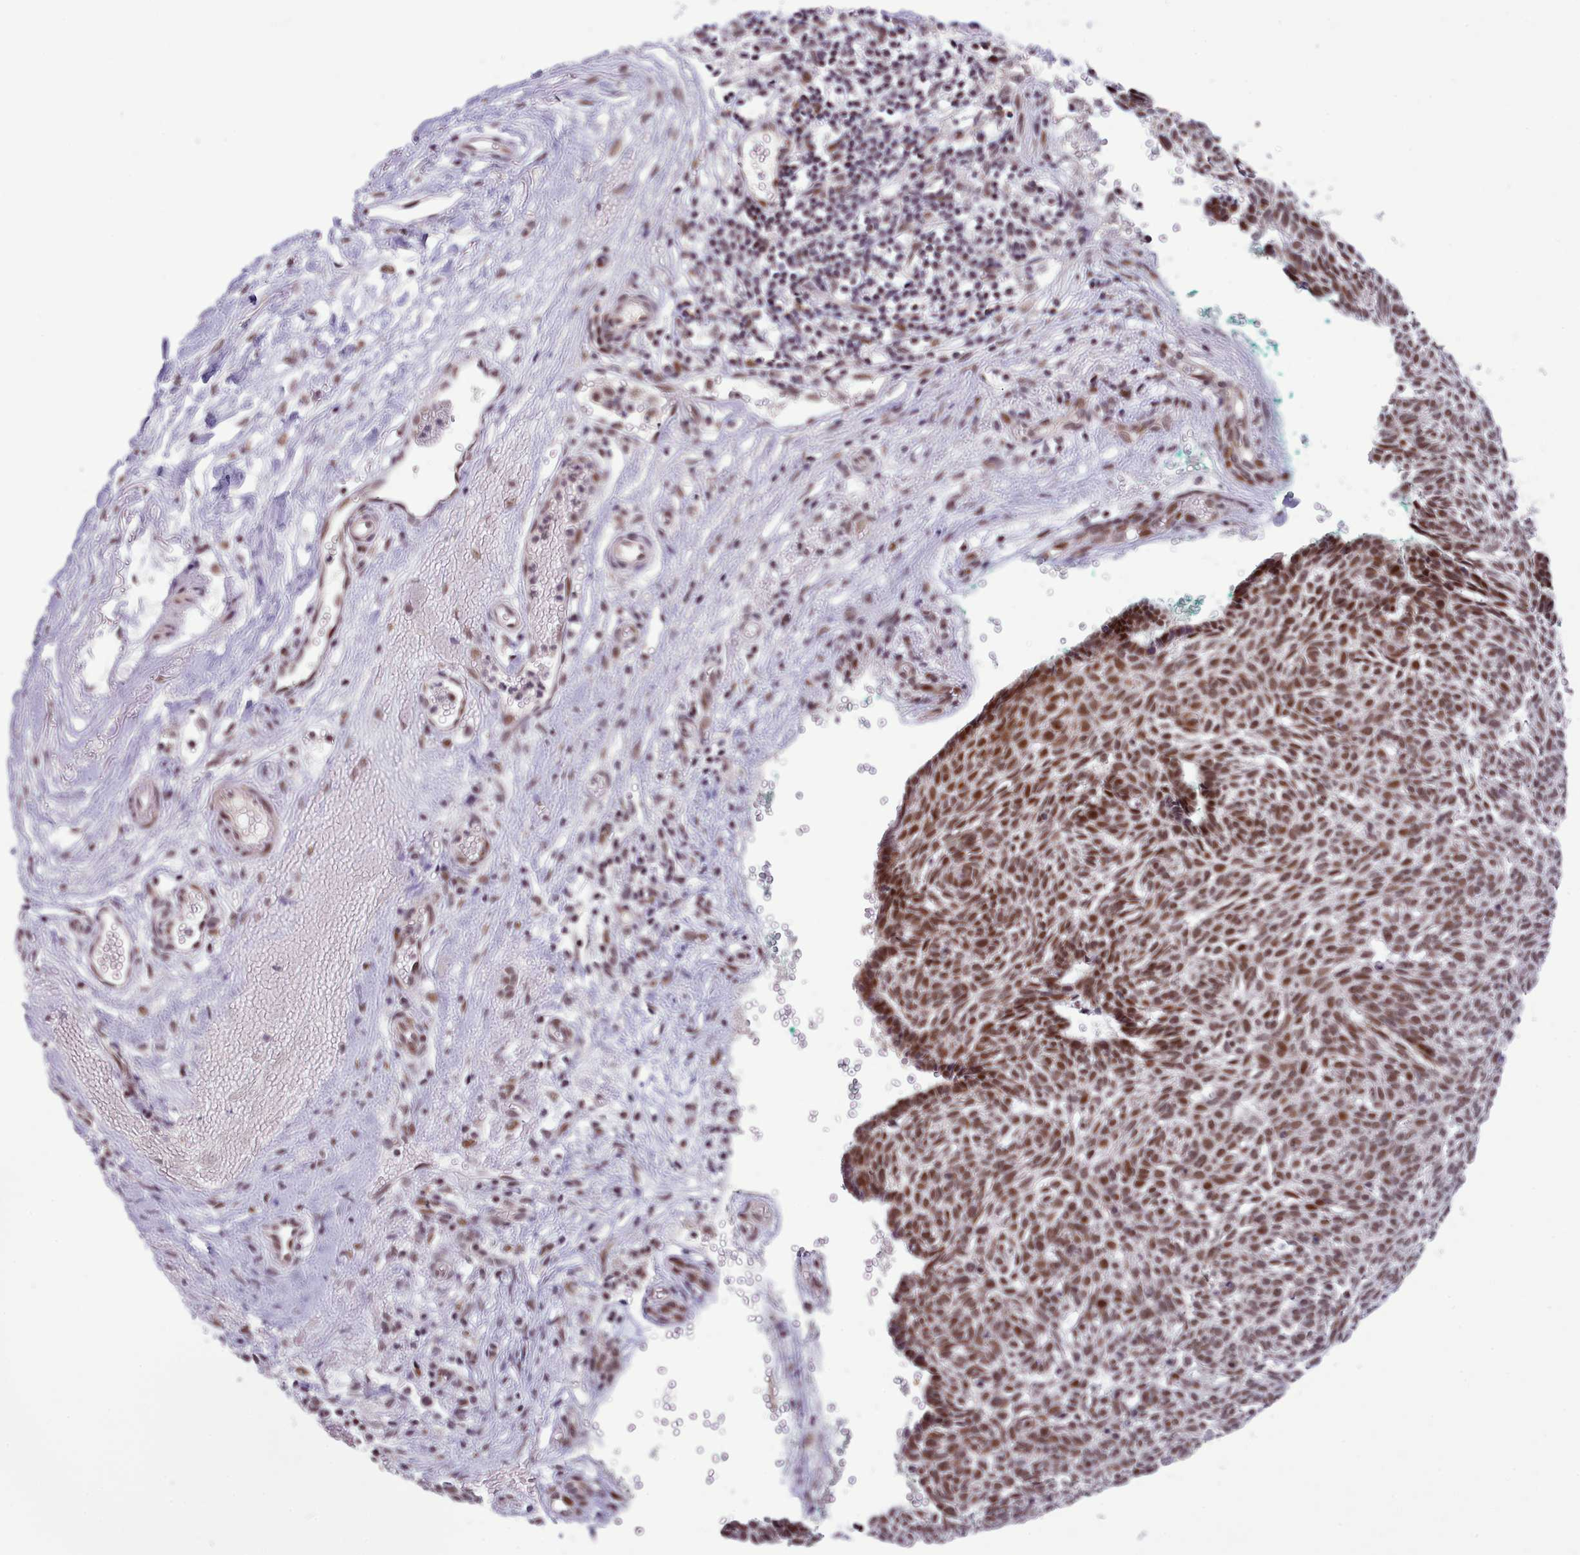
{"staining": {"intensity": "strong", "quantity": ">75%", "location": "nuclear"}, "tissue": "skin cancer", "cell_type": "Tumor cells", "image_type": "cancer", "snomed": [{"axis": "morphology", "description": "Basal cell carcinoma"}, {"axis": "topography", "description": "Skin"}], "caption": "Basal cell carcinoma (skin) stained with IHC exhibits strong nuclear expression in about >75% of tumor cells.", "gene": "RFX1", "patient": {"sex": "male", "age": 61}}